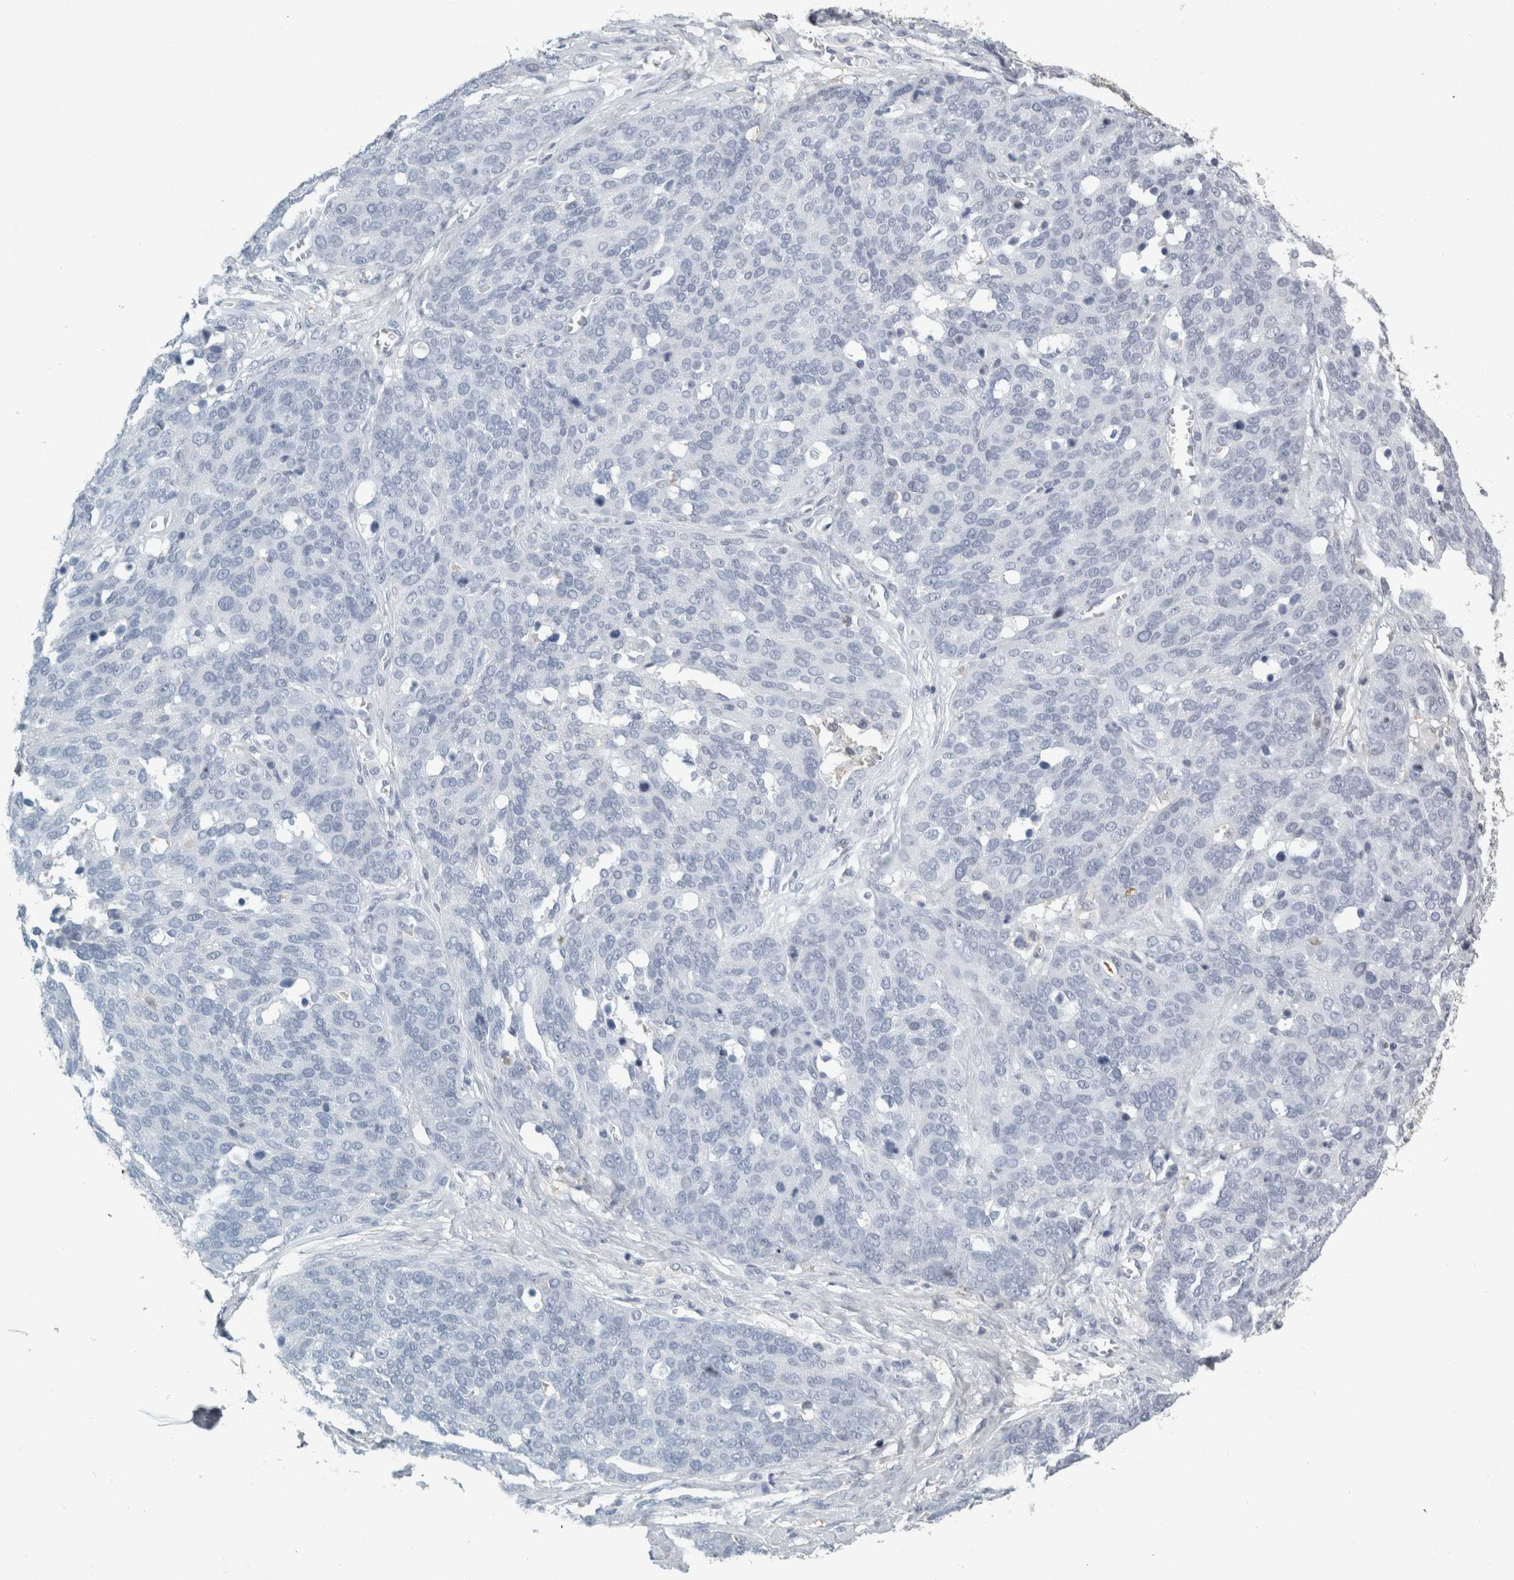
{"staining": {"intensity": "negative", "quantity": "none", "location": "none"}, "tissue": "ovarian cancer", "cell_type": "Tumor cells", "image_type": "cancer", "snomed": [{"axis": "morphology", "description": "Cystadenocarcinoma, serous, NOS"}, {"axis": "topography", "description": "Ovary"}], "caption": "Immunohistochemical staining of human serous cystadenocarcinoma (ovarian) displays no significant expression in tumor cells.", "gene": "TSPAN8", "patient": {"sex": "female", "age": 44}}